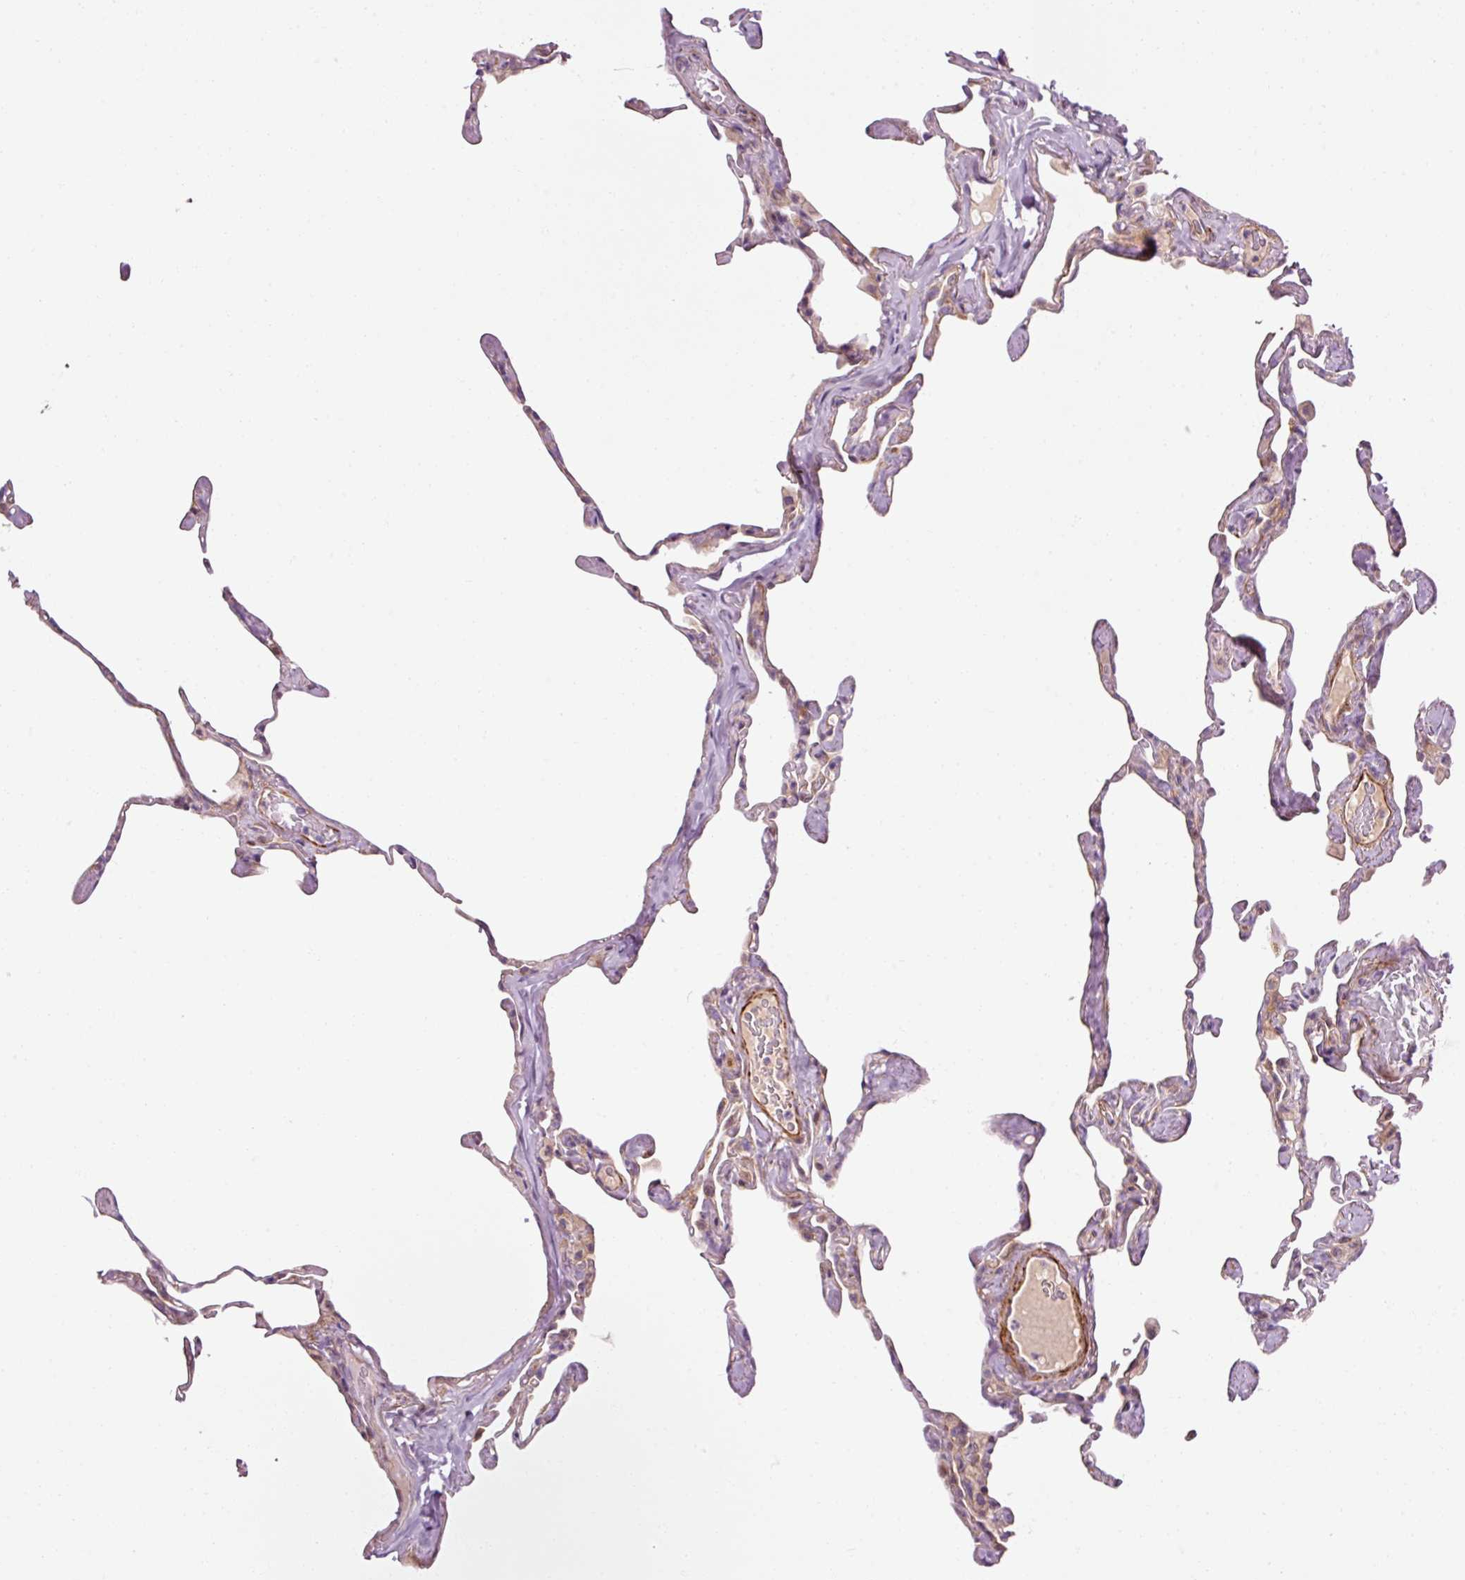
{"staining": {"intensity": "moderate", "quantity": "<25%", "location": "cytoplasmic/membranous"}, "tissue": "lung", "cell_type": "Alveolar cells", "image_type": "normal", "snomed": [{"axis": "morphology", "description": "Normal tissue, NOS"}, {"axis": "topography", "description": "Lung"}], "caption": "The histopathology image demonstrates staining of benign lung, revealing moderate cytoplasmic/membranous protein staining (brown color) within alveolar cells. (Stains: DAB in brown, nuclei in blue, Microscopy: brightfield microscopy at high magnification).", "gene": "ANKRD20A1", "patient": {"sex": "male", "age": 65}}